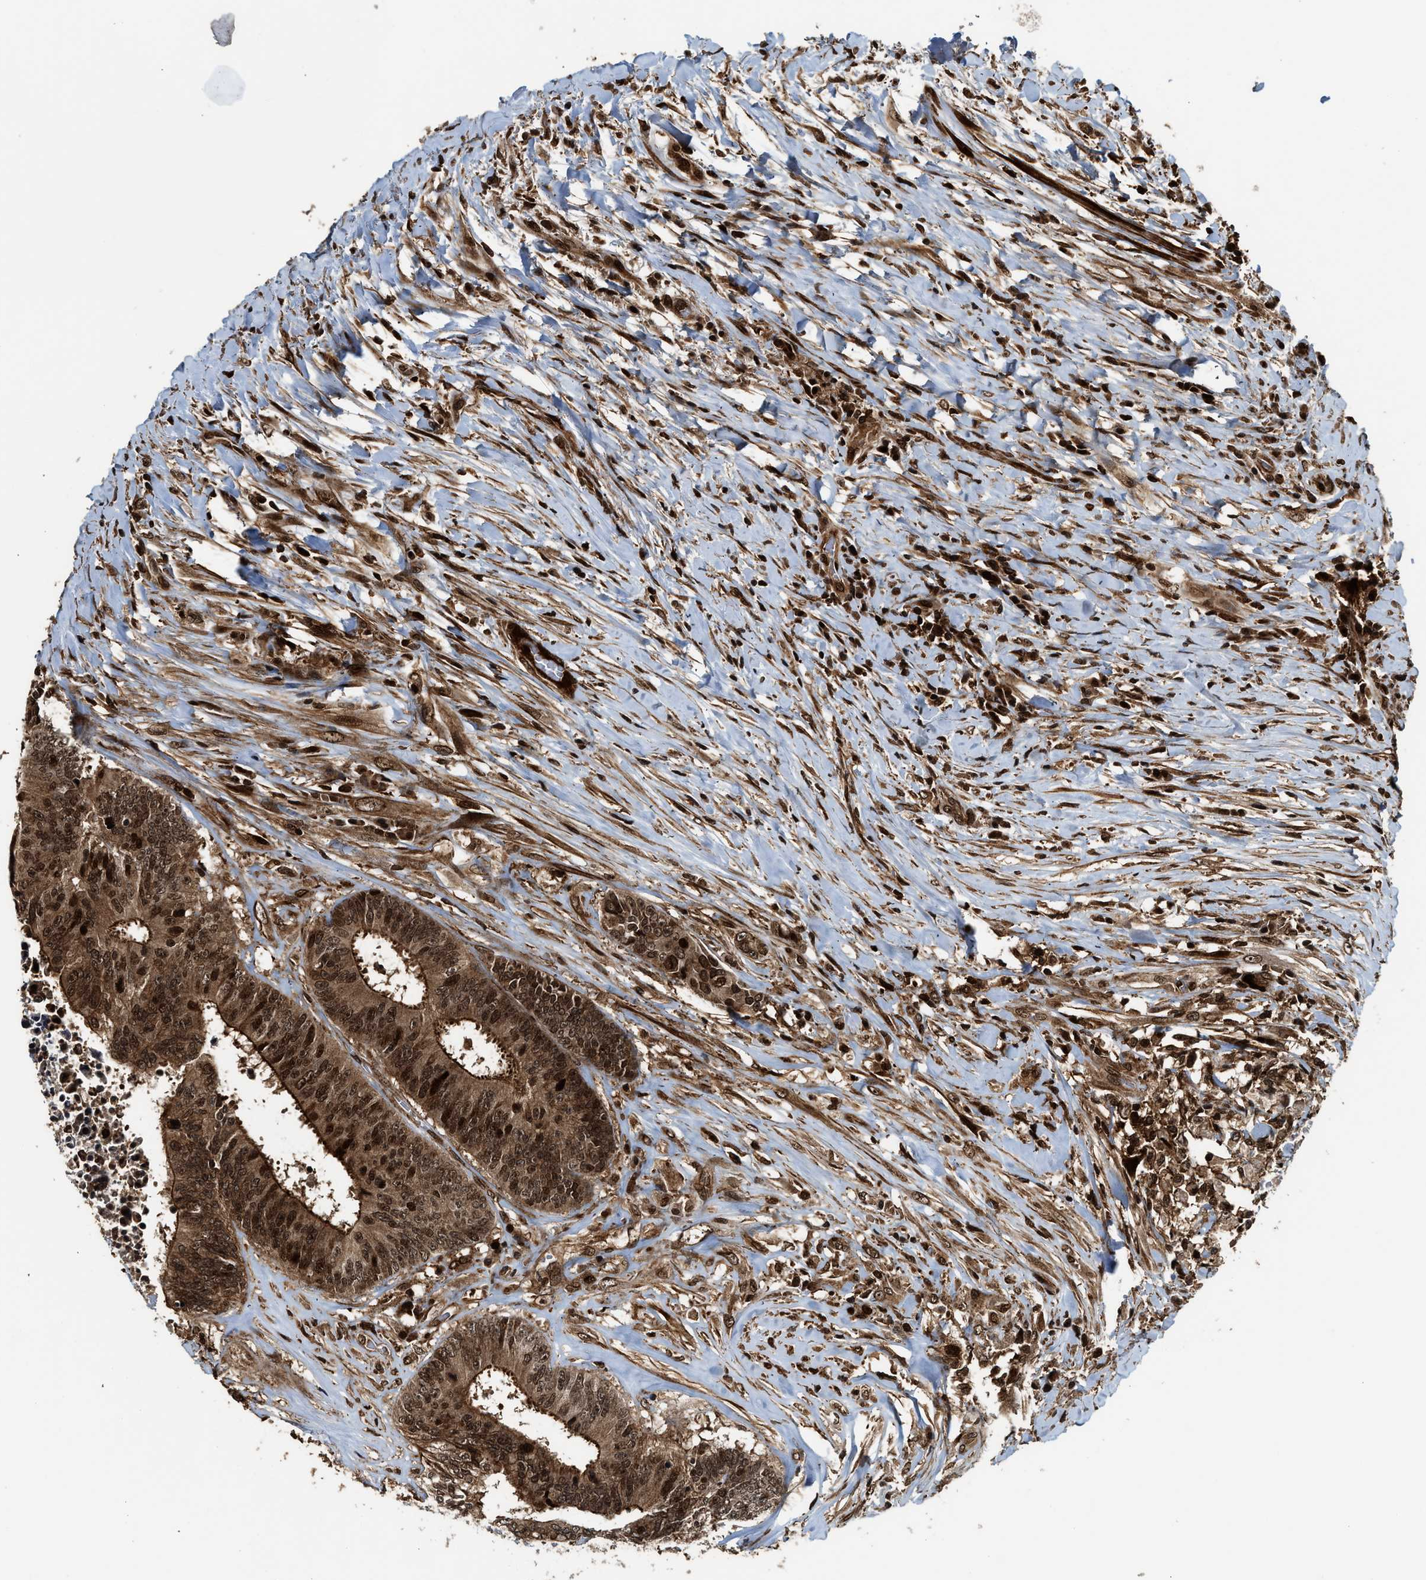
{"staining": {"intensity": "strong", "quantity": ">75%", "location": "cytoplasmic/membranous,nuclear"}, "tissue": "colorectal cancer", "cell_type": "Tumor cells", "image_type": "cancer", "snomed": [{"axis": "morphology", "description": "Adenocarcinoma, NOS"}, {"axis": "topography", "description": "Rectum"}], "caption": "Colorectal cancer stained with DAB immunohistochemistry (IHC) demonstrates high levels of strong cytoplasmic/membranous and nuclear expression in about >75% of tumor cells.", "gene": "MDM2", "patient": {"sex": "male", "age": 72}}